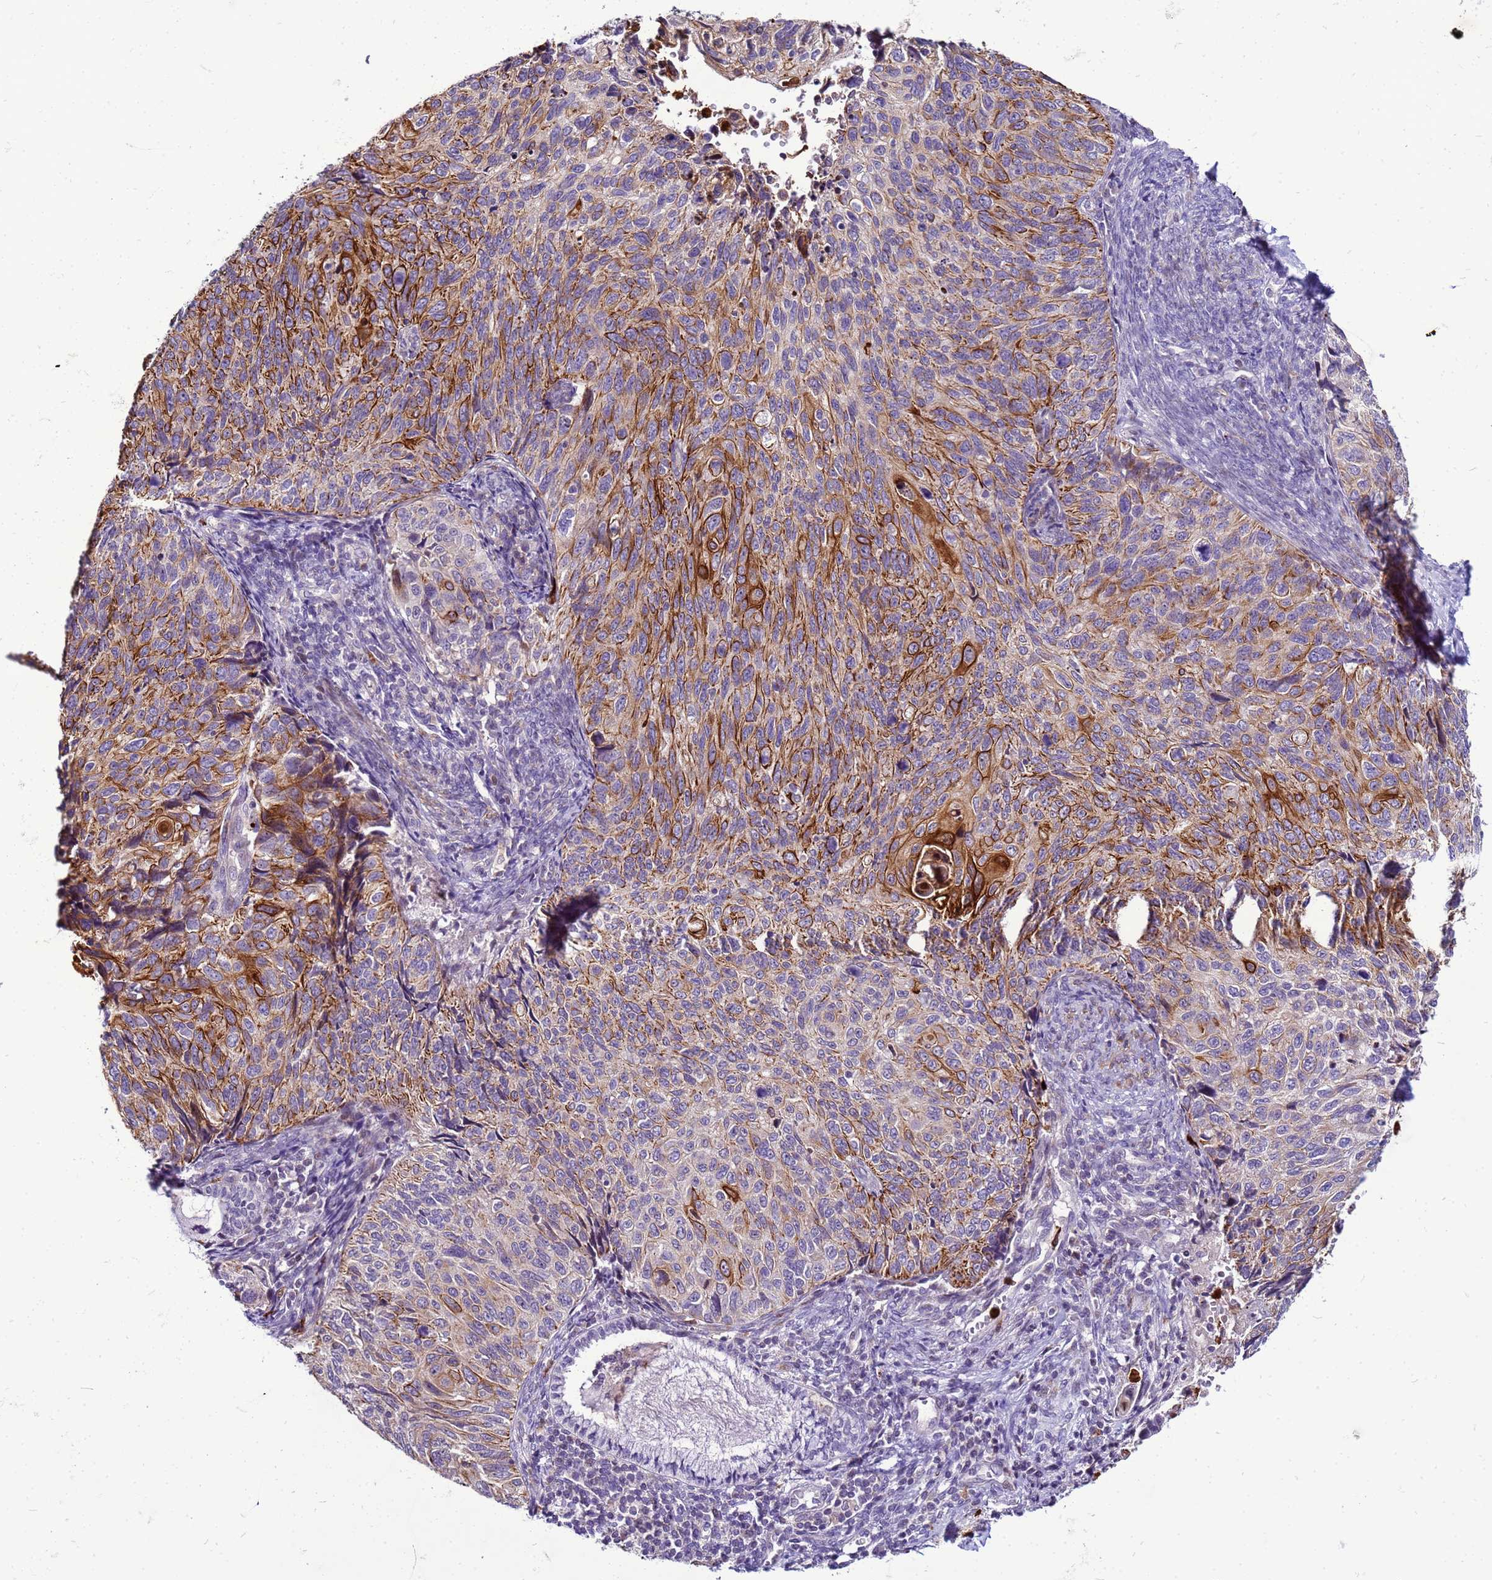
{"staining": {"intensity": "strong", "quantity": "25%-75%", "location": "cytoplasmic/membranous"}, "tissue": "cervical cancer", "cell_type": "Tumor cells", "image_type": "cancer", "snomed": [{"axis": "morphology", "description": "Squamous cell carcinoma, NOS"}, {"axis": "topography", "description": "Cervix"}], "caption": "Immunohistochemical staining of cervical squamous cell carcinoma shows strong cytoplasmic/membranous protein expression in approximately 25%-75% of tumor cells.", "gene": "VPS4B", "patient": {"sex": "female", "age": 70}}